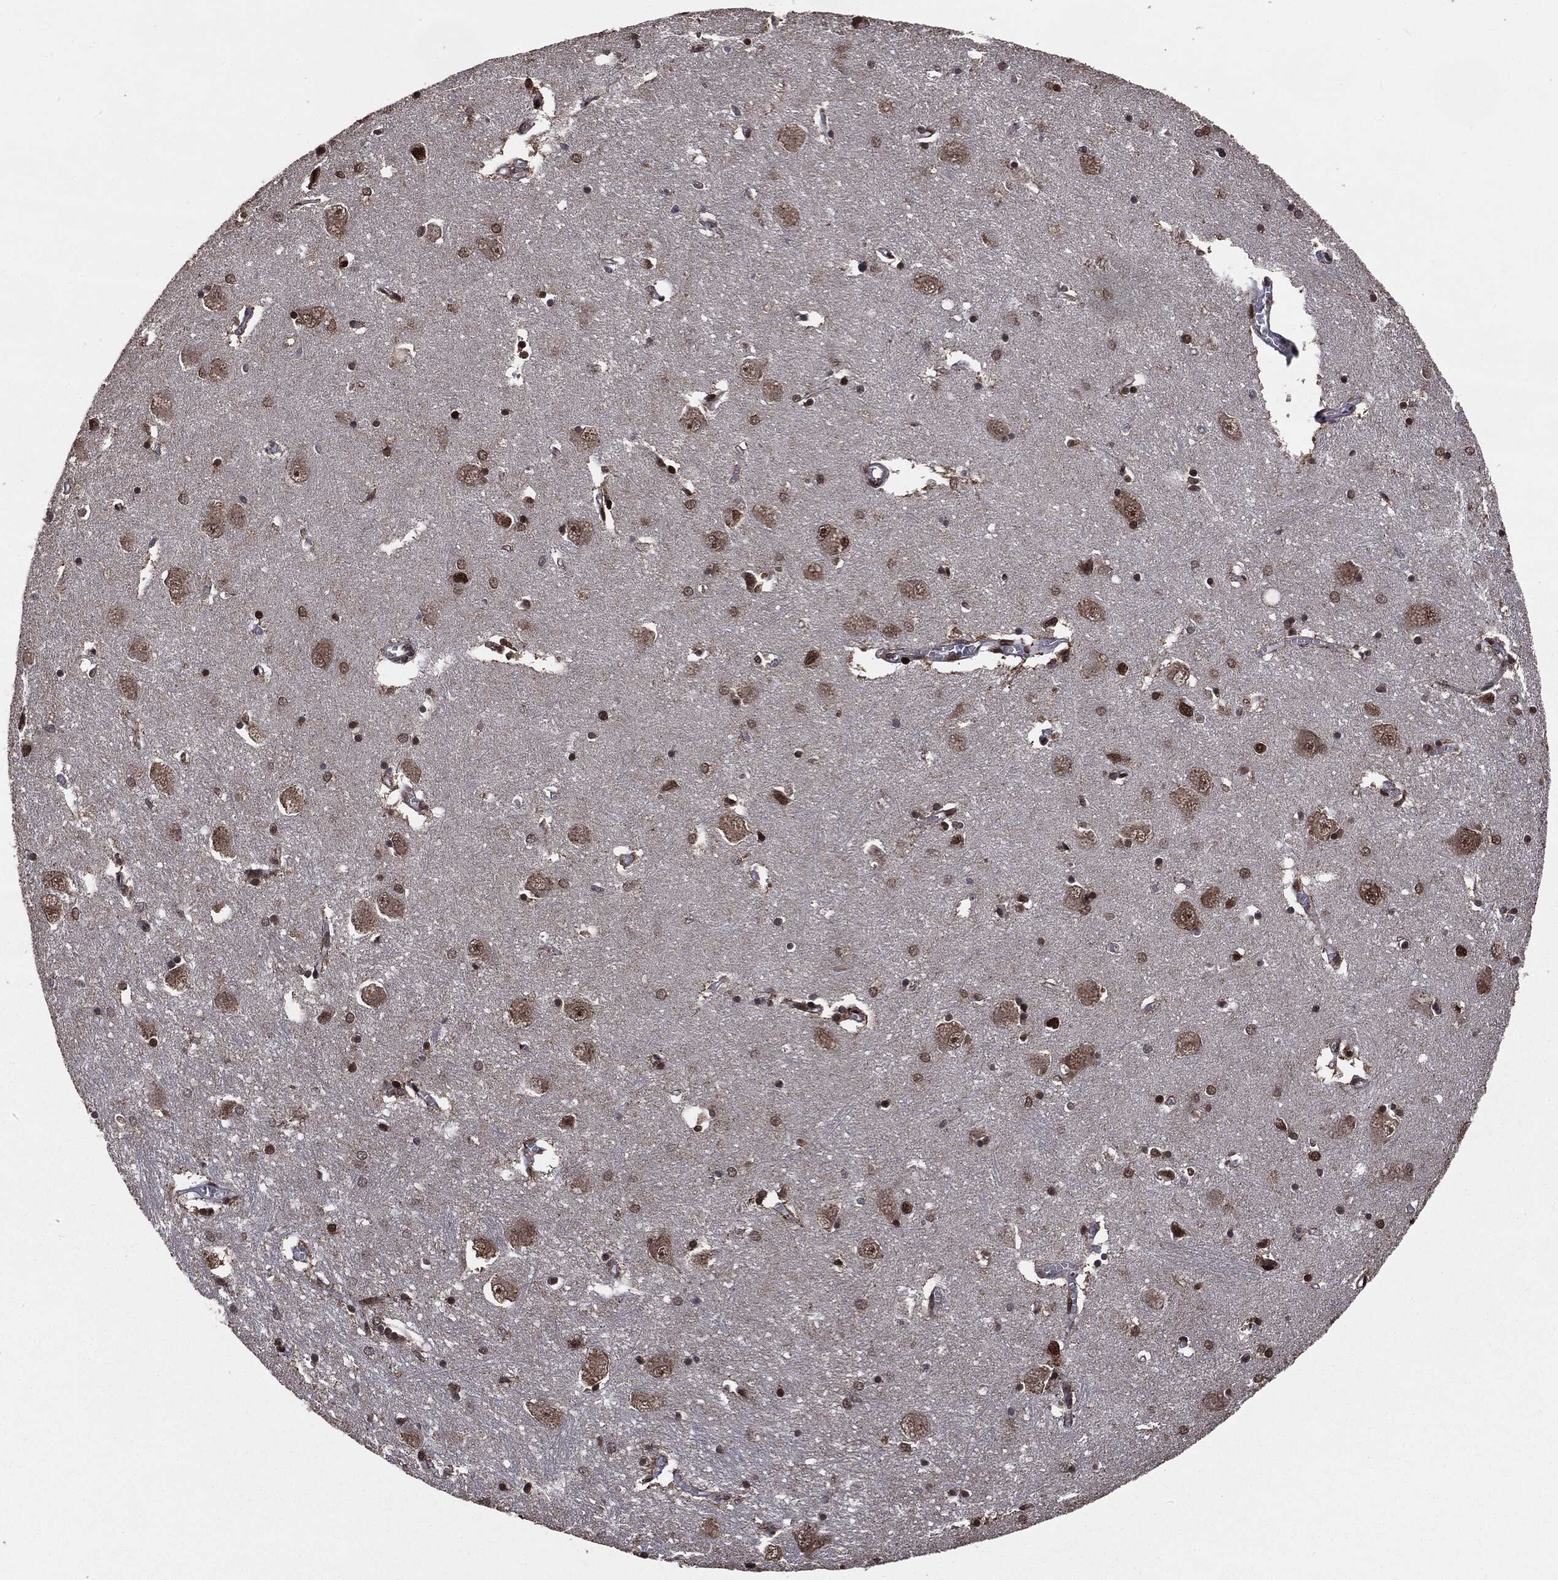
{"staining": {"intensity": "strong", "quantity": "25%-75%", "location": "nuclear"}, "tissue": "caudate", "cell_type": "Glial cells", "image_type": "normal", "snomed": [{"axis": "morphology", "description": "Normal tissue, NOS"}, {"axis": "topography", "description": "Lateral ventricle wall"}], "caption": "DAB immunohistochemical staining of normal caudate exhibits strong nuclear protein staining in about 25%-75% of glial cells. The protein of interest is stained brown, and the nuclei are stained in blue (DAB (3,3'-diaminobenzidine) IHC with brightfield microscopy, high magnification).", "gene": "DVL2", "patient": {"sex": "male", "age": 54}}